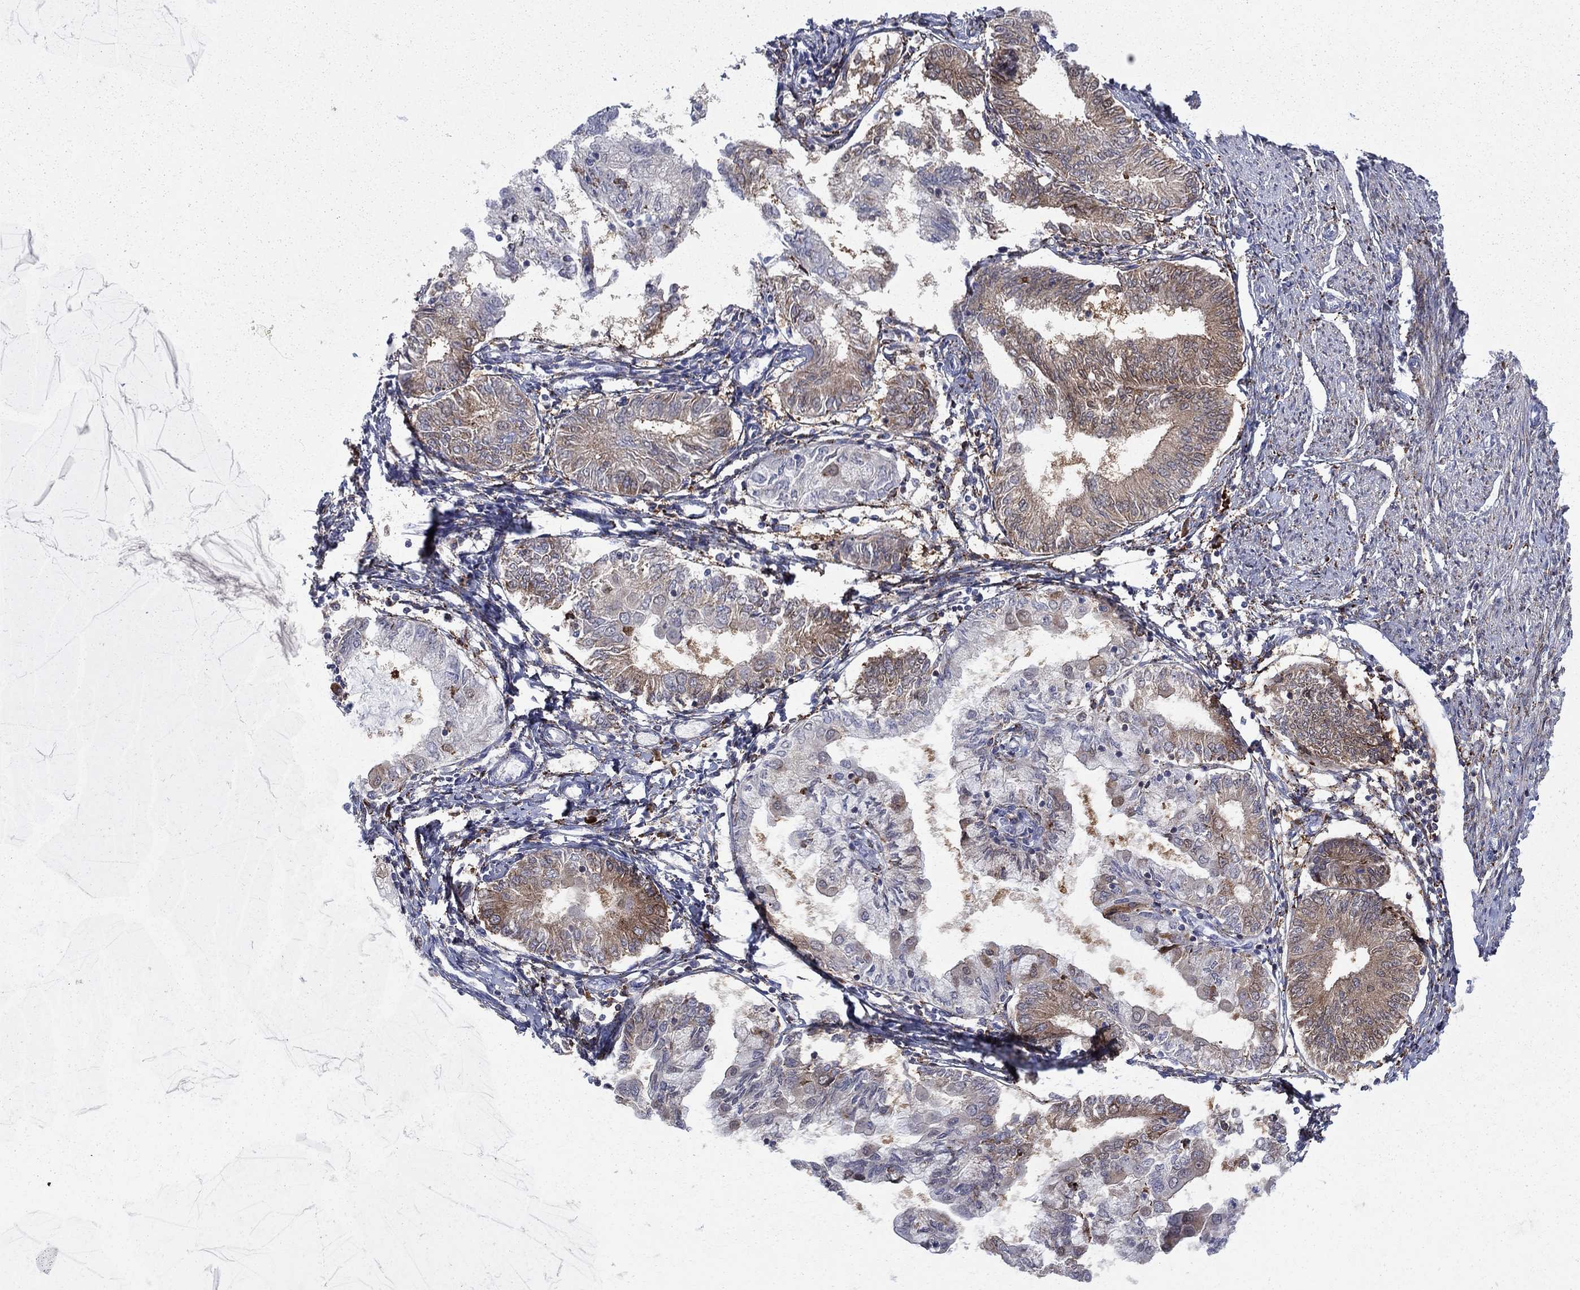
{"staining": {"intensity": "moderate", "quantity": "<25%", "location": "cytoplasmic/membranous"}, "tissue": "endometrial cancer", "cell_type": "Tumor cells", "image_type": "cancer", "snomed": [{"axis": "morphology", "description": "Adenocarcinoma, NOS"}, {"axis": "topography", "description": "Endometrium"}], "caption": "This is a micrograph of immunohistochemistry staining of endometrial adenocarcinoma, which shows moderate staining in the cytoplasmic/membranous of tumor cells.", "gene": "CAB39L", "patient": {"sex": "female", "age": 68}}